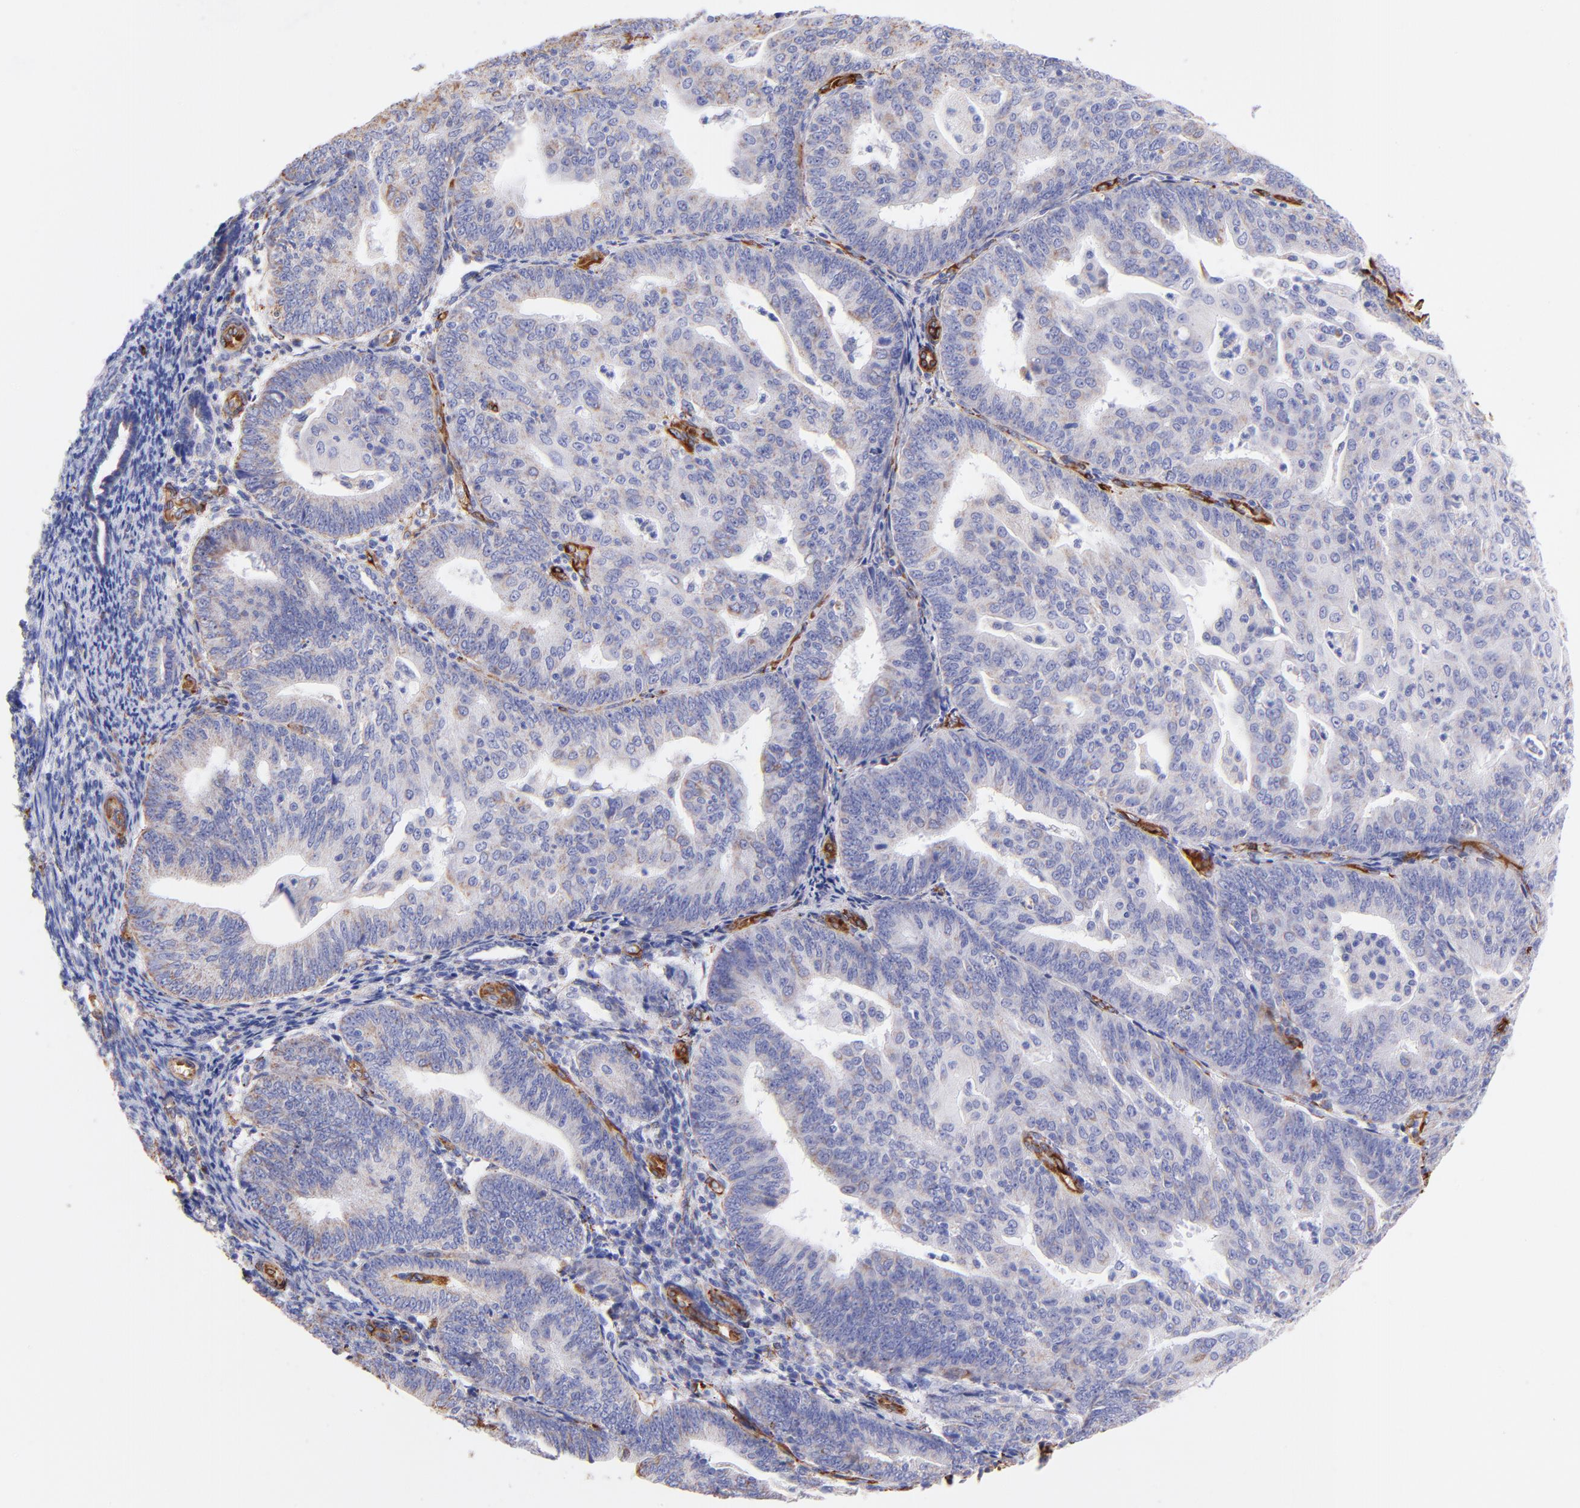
{"staining": {"intensity": "weak", "quantity": ">75%", "location": "cytoplasmic/membranous"}, "tissue": "endometrial cancer", "cell_type": "Tumor cells", "image_type": "cancer", "snomed": [{"axis": "morphology", "description": "Adenocarcinoma, NOS"}, {"axis": "topography", "description": "Endometrium"}], "caption": "This image reveals adenocarcinoma (endometrial) stained with IHC to label a protein in brown. The cytoplasmic/membranous of tumor cells show weak positivity for the protein. Nuclei are counter-stained blue.", "gene": "SPARC", "patient": {"sex": "female", "age": 56}}